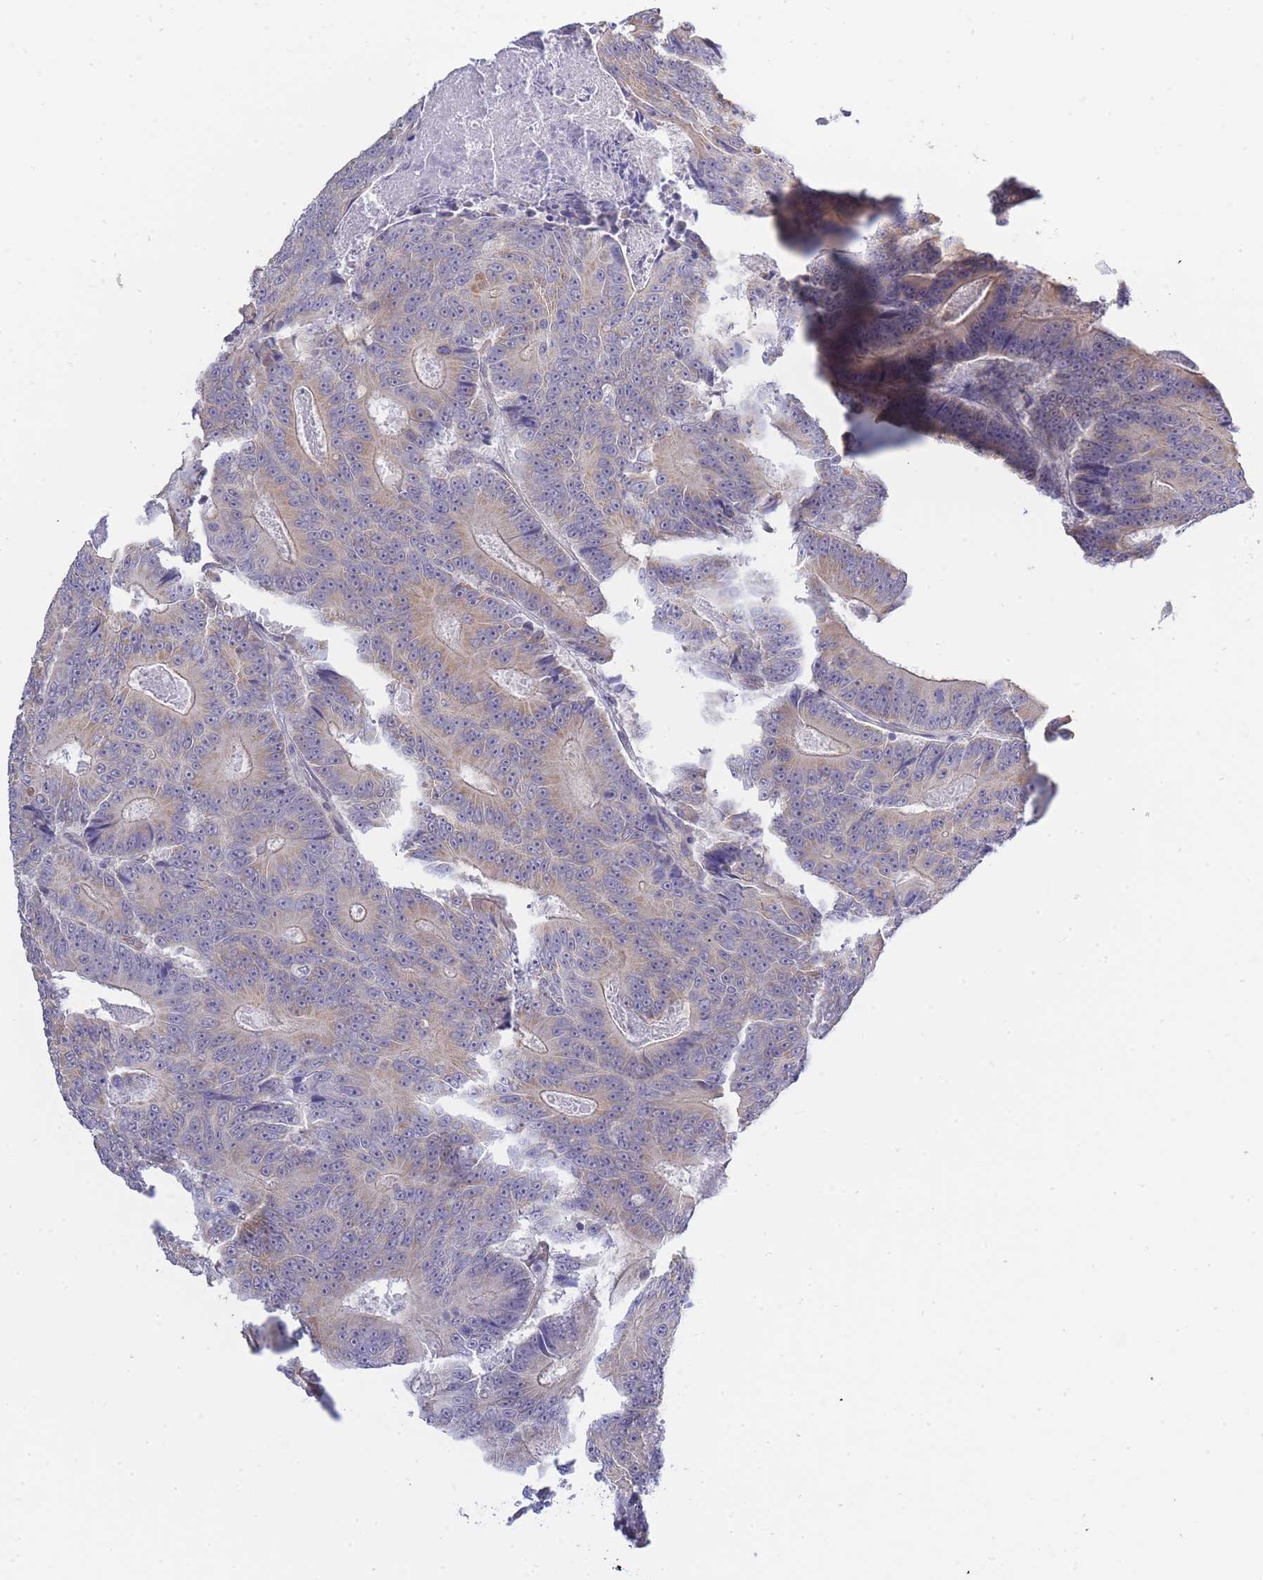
{"staining": {"intensity": "weak", "quantity": "<25%", "location": "cytoplasmic/membranous"}, "tissue": "colorectal cancer", "cell_type": "Tumor cells", "image_type": "cancer", "snomed": [{"axis": "morphology", "description": "Adenocarcinoma, NOS"}, {"axis": "topography", "description": "Colon"}], "caption": "There is no significant positivity in tumor cells of adenocarcinoma (colorectal).", "gene": "C19orf25", "patient": {"sex": "male", "age": 83}}